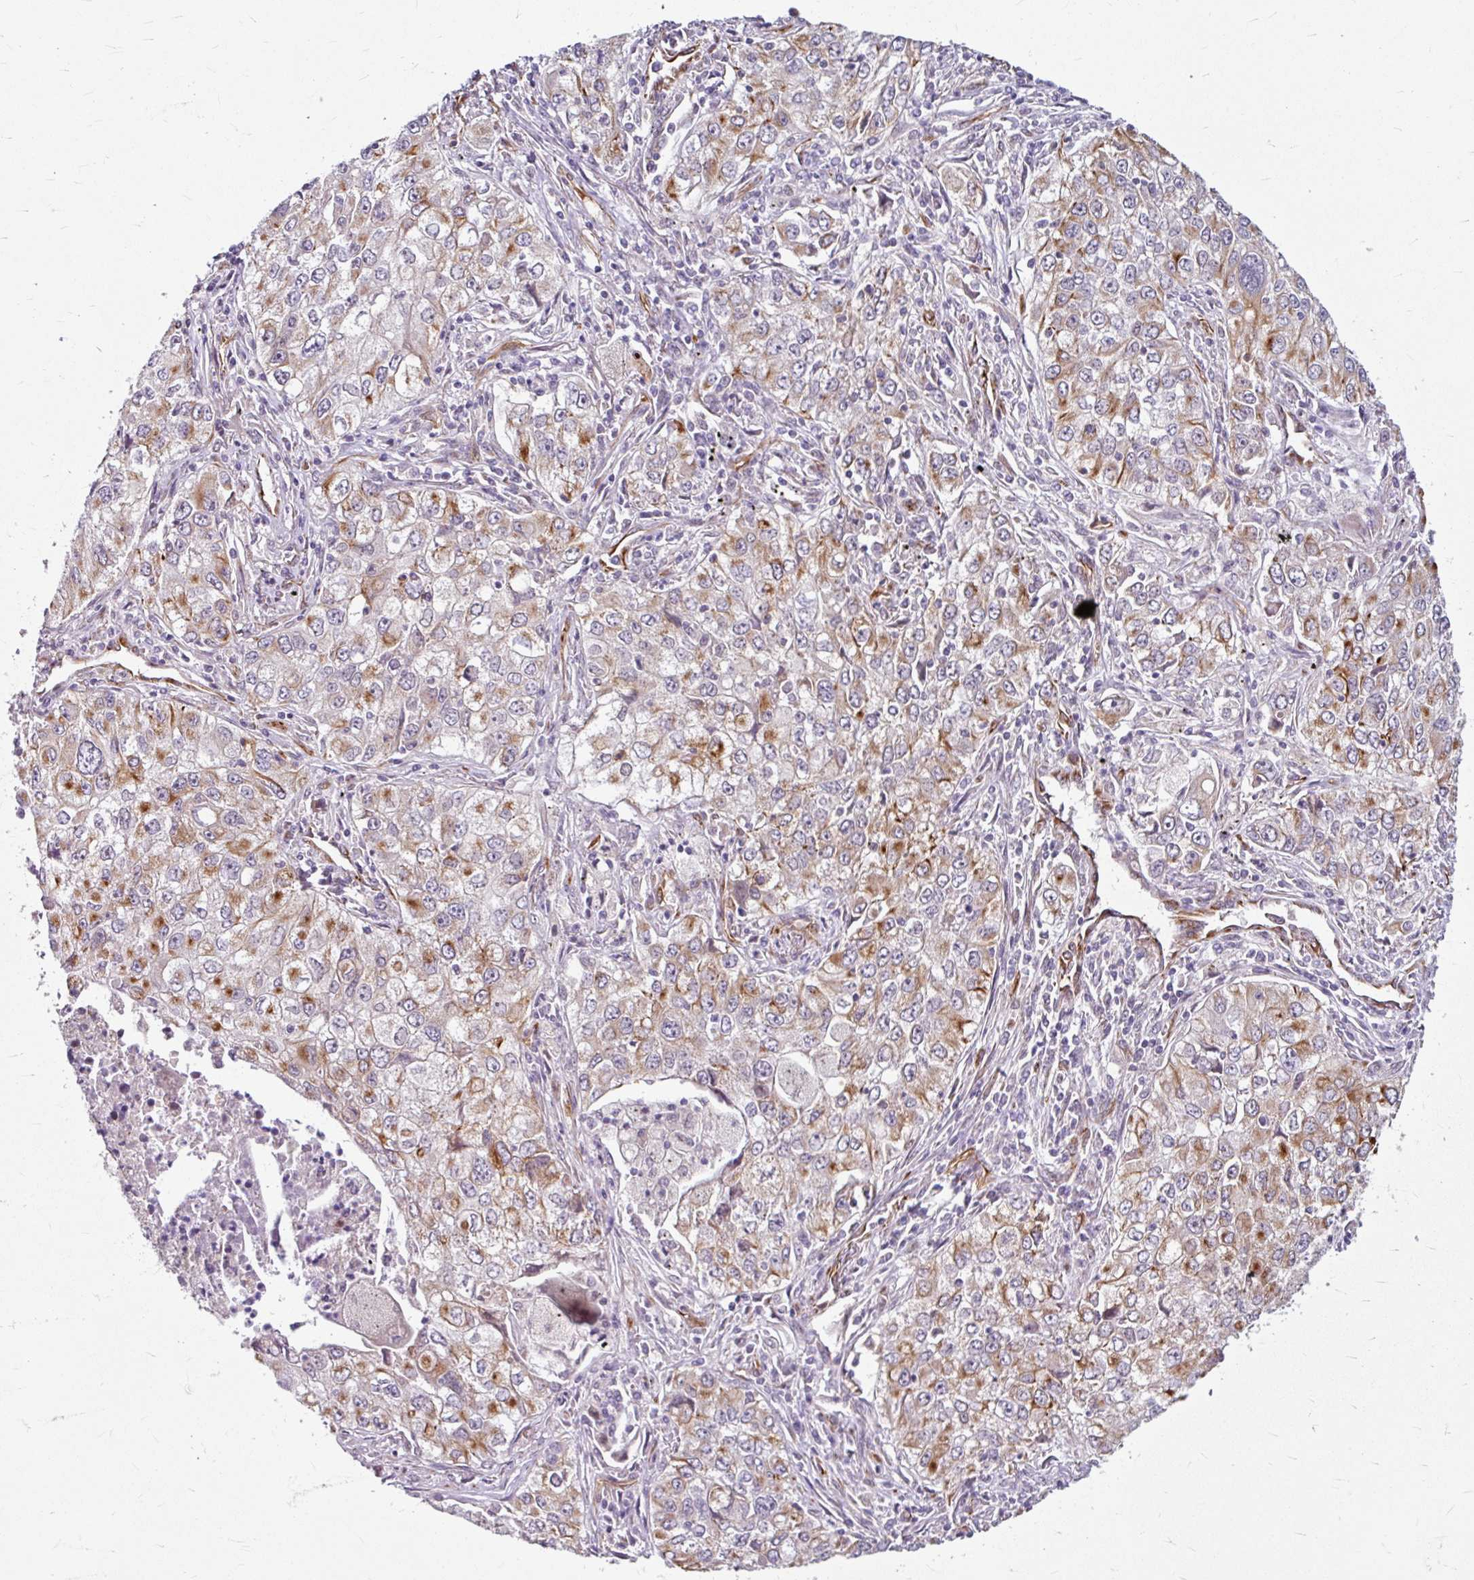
{"staining": {"intensity": "moderate", "quantity": "<25%", "location": "cytoplasmic/membranous"}, "tissue": "lung cancer", "cell_type": "Tumor cells", "image_type": "cancer", "snomed": [{"axis": "morphology", "description": "Adenocarcinoma, NOS"}, {"axis": "morphology", "description": "Adenocarcinoma, metastatic, NOS"}, {"axis": "topography", "description": "Lymph node"}, {"axis": "topography", "description": "Lung"}], "caption": "Approximately <25% of tumor cells in lung cancer show moderate cytoplasmic/membranous protein positivity as visualized by brown immunohistochemical staining.", "gene": "DAAM2", "patient": {"sex": "female", "age": 42}}